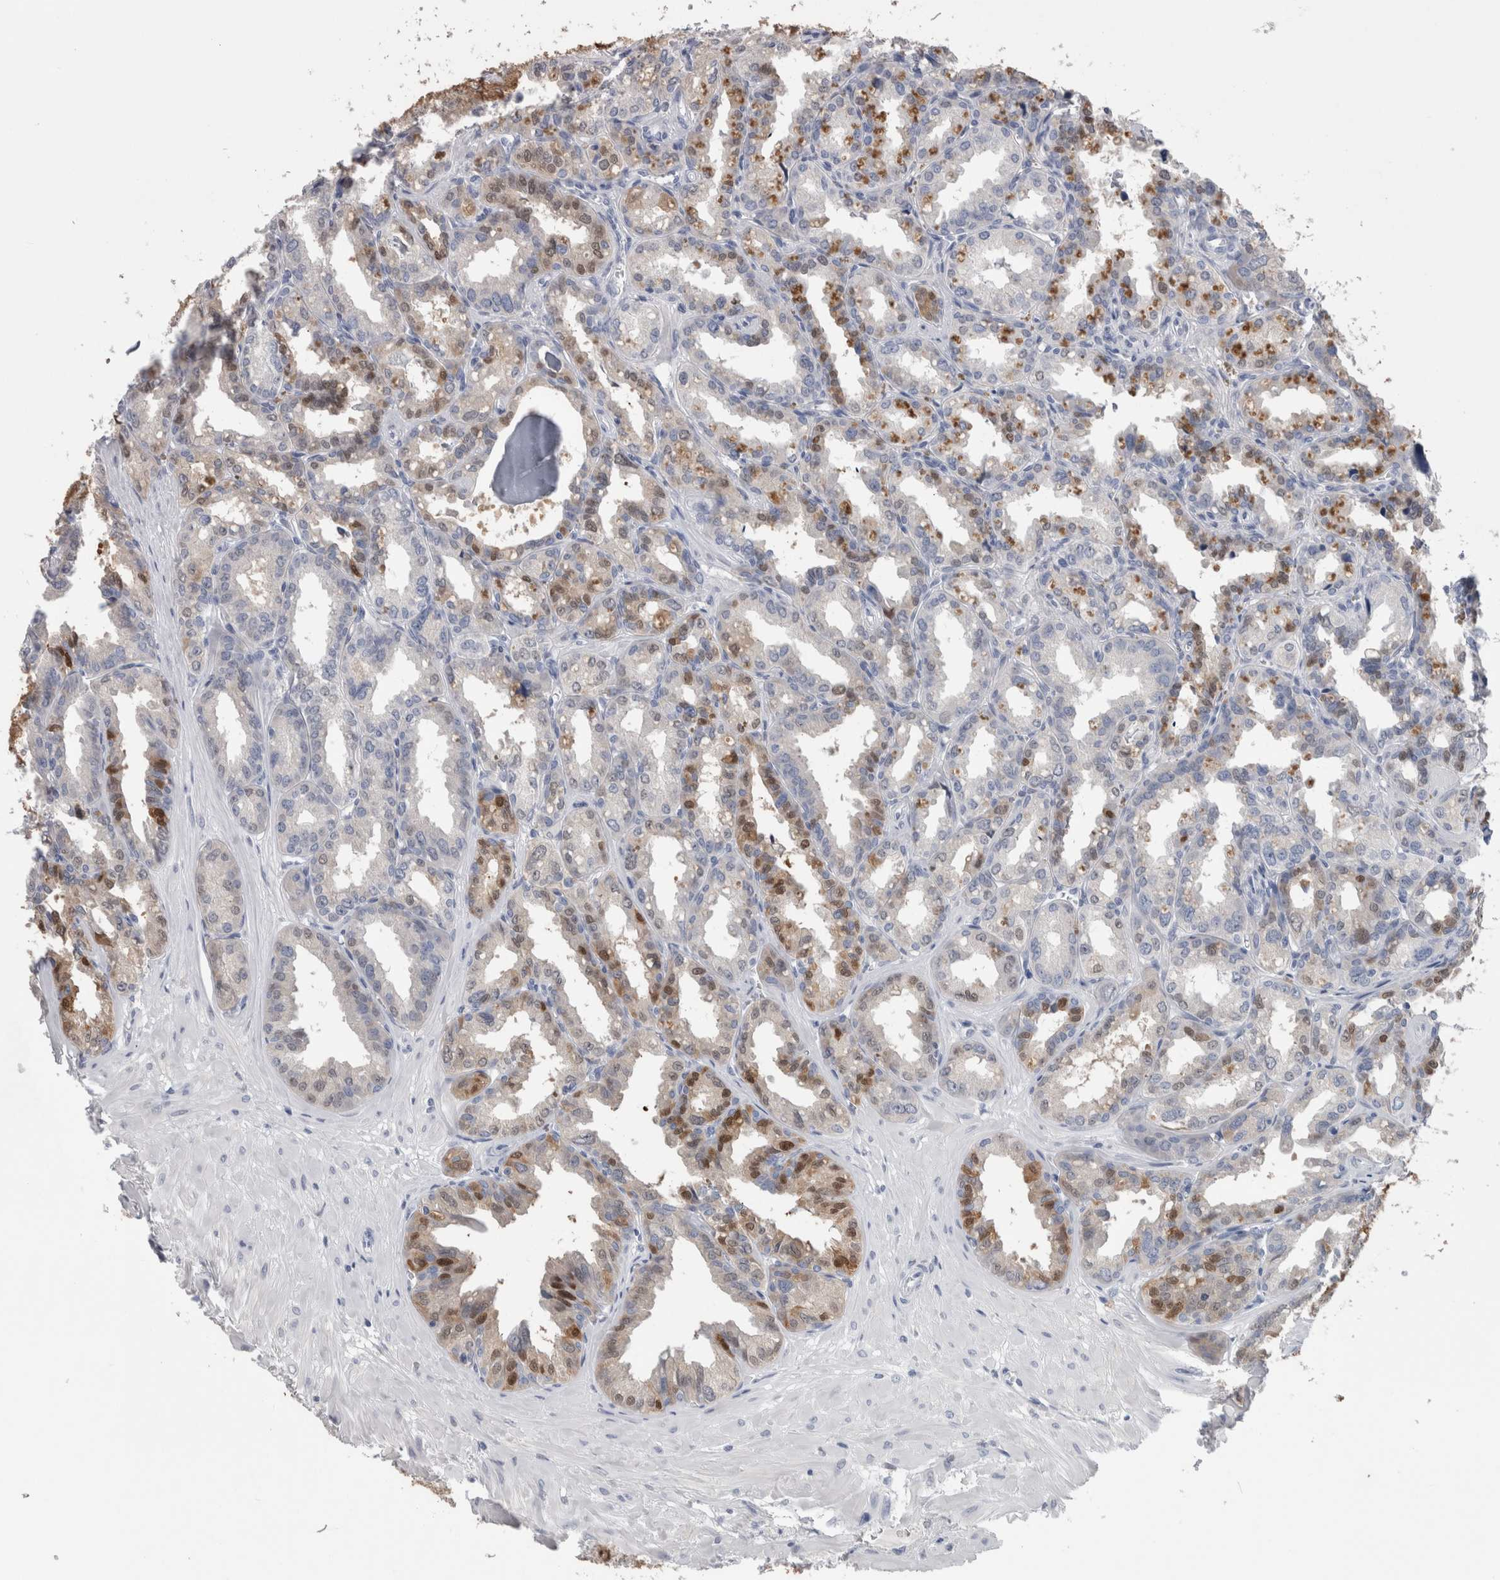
{"staining": {"intensity": "moderate", "quantity": "25%-75%", "location": "cytoplasmic/membranous,nuclear"}, "tissue": "seminal vesicle", "cell_type": "Glandular cells", "image_type": "normal", "snomed": [{"axis": "morphology", "description": "Normal tissue, NOS"}, {"axis": "topography", "description": "Prostate"}, {"axis": "topography", "description": "Seminal veicle"}], "caption": "IHC histopathology image of benign seminal vesicle: human seminal vesicle stained using IHC reveals medium levels of moderate protein expression localized specifically in the cytoplasmic/membranous,nuclear of glandular cells, appearing as a cytoplasmic/membranous,nuclear brown color.", "gene": "CA8", "patient": {"sex": "male", "age": 51}}